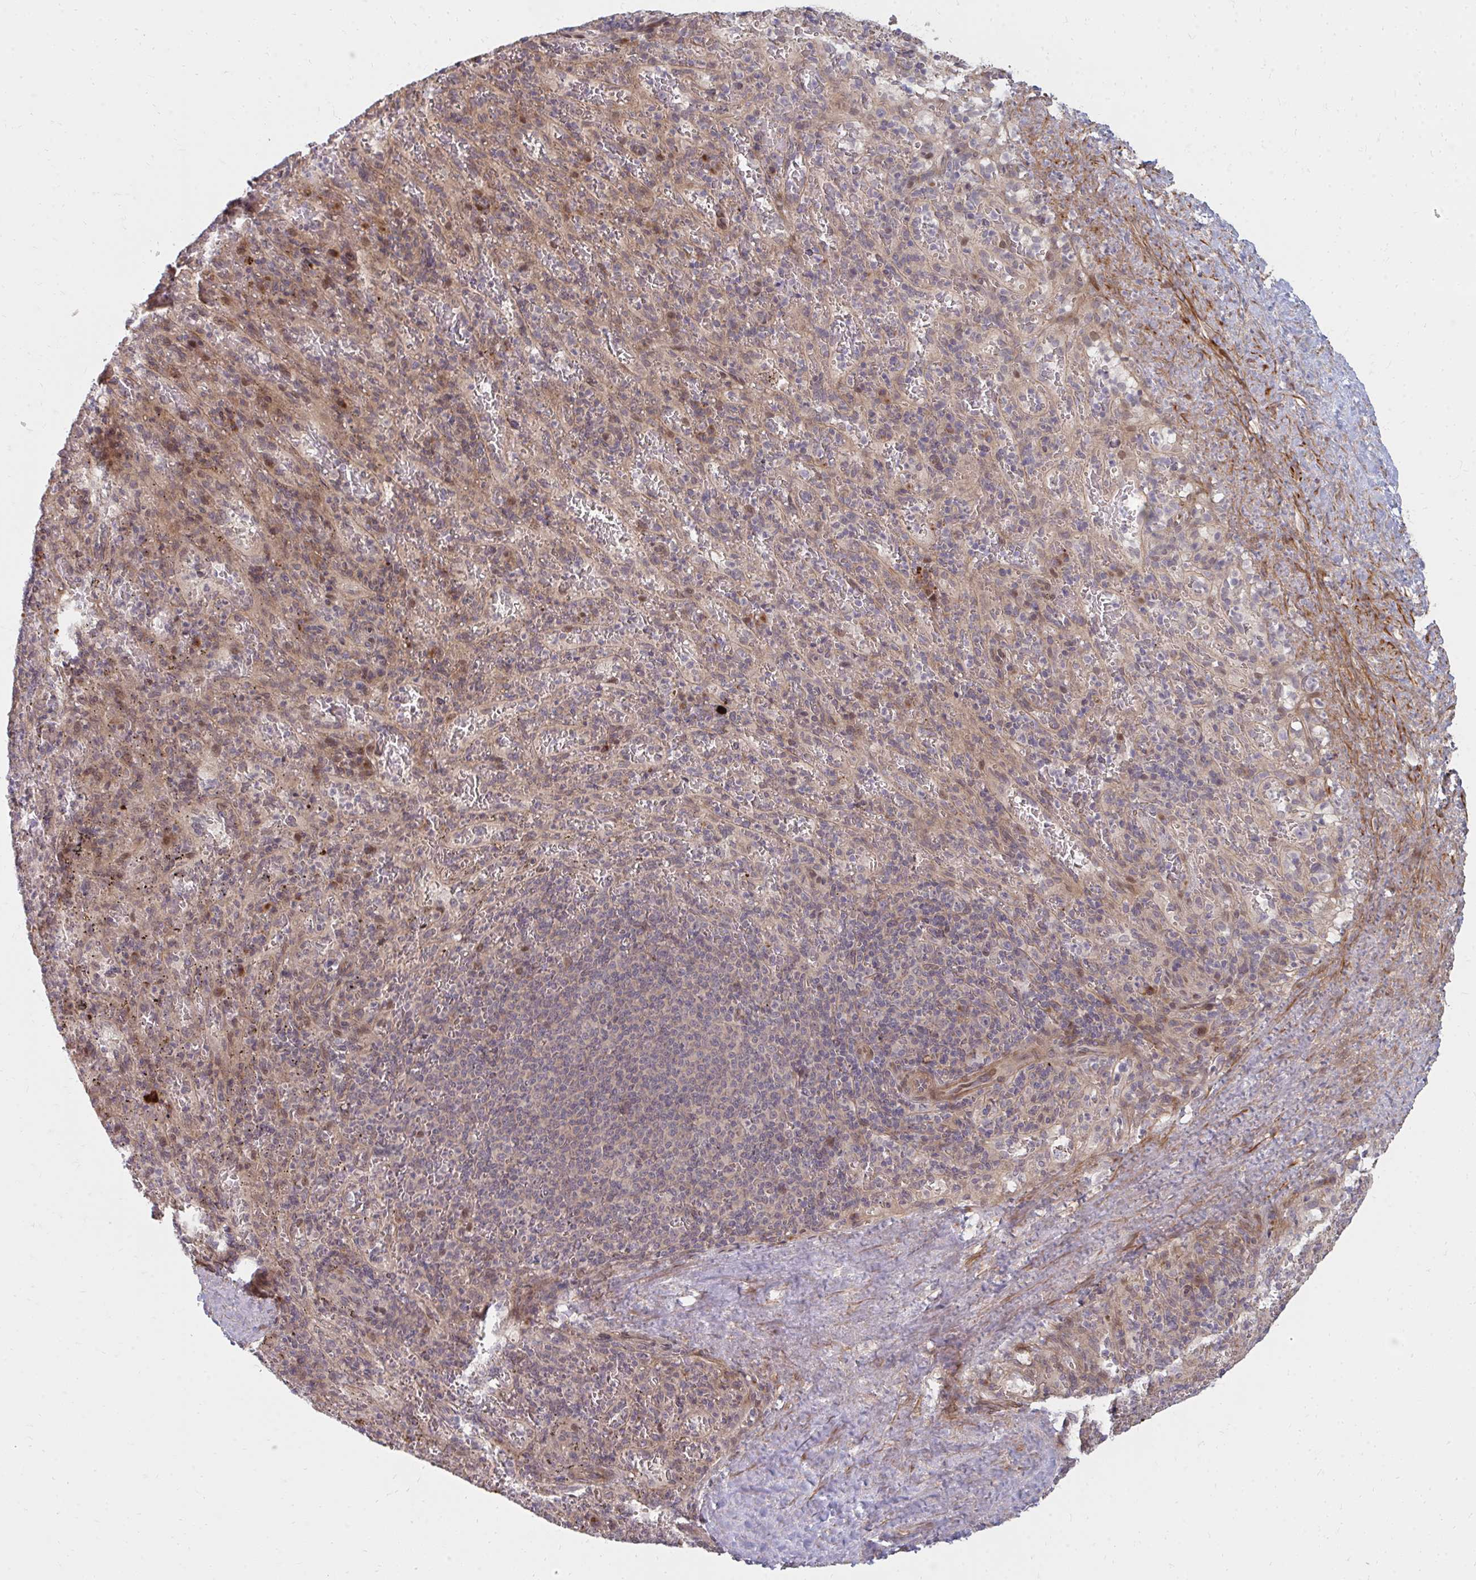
{"staining": {"intensity": "negative", "quantity": "none", "location": "none"}, "tissue": "spleen", "cell_type": "Cells in red pulp", "image_type": "normal", "snomed": [{"axis": "morphology", "description": "Normal tissue, NOS"}, {"axis": "topography", "description": "Spleen"}], "caption": "The micrograph reveals no significant positivity in cells in red pulp of spleen. (IHC, brightfield microscopy, high magnification).", "gene": "ZNF285", "patient": {"sex": "male", "age": 57}}